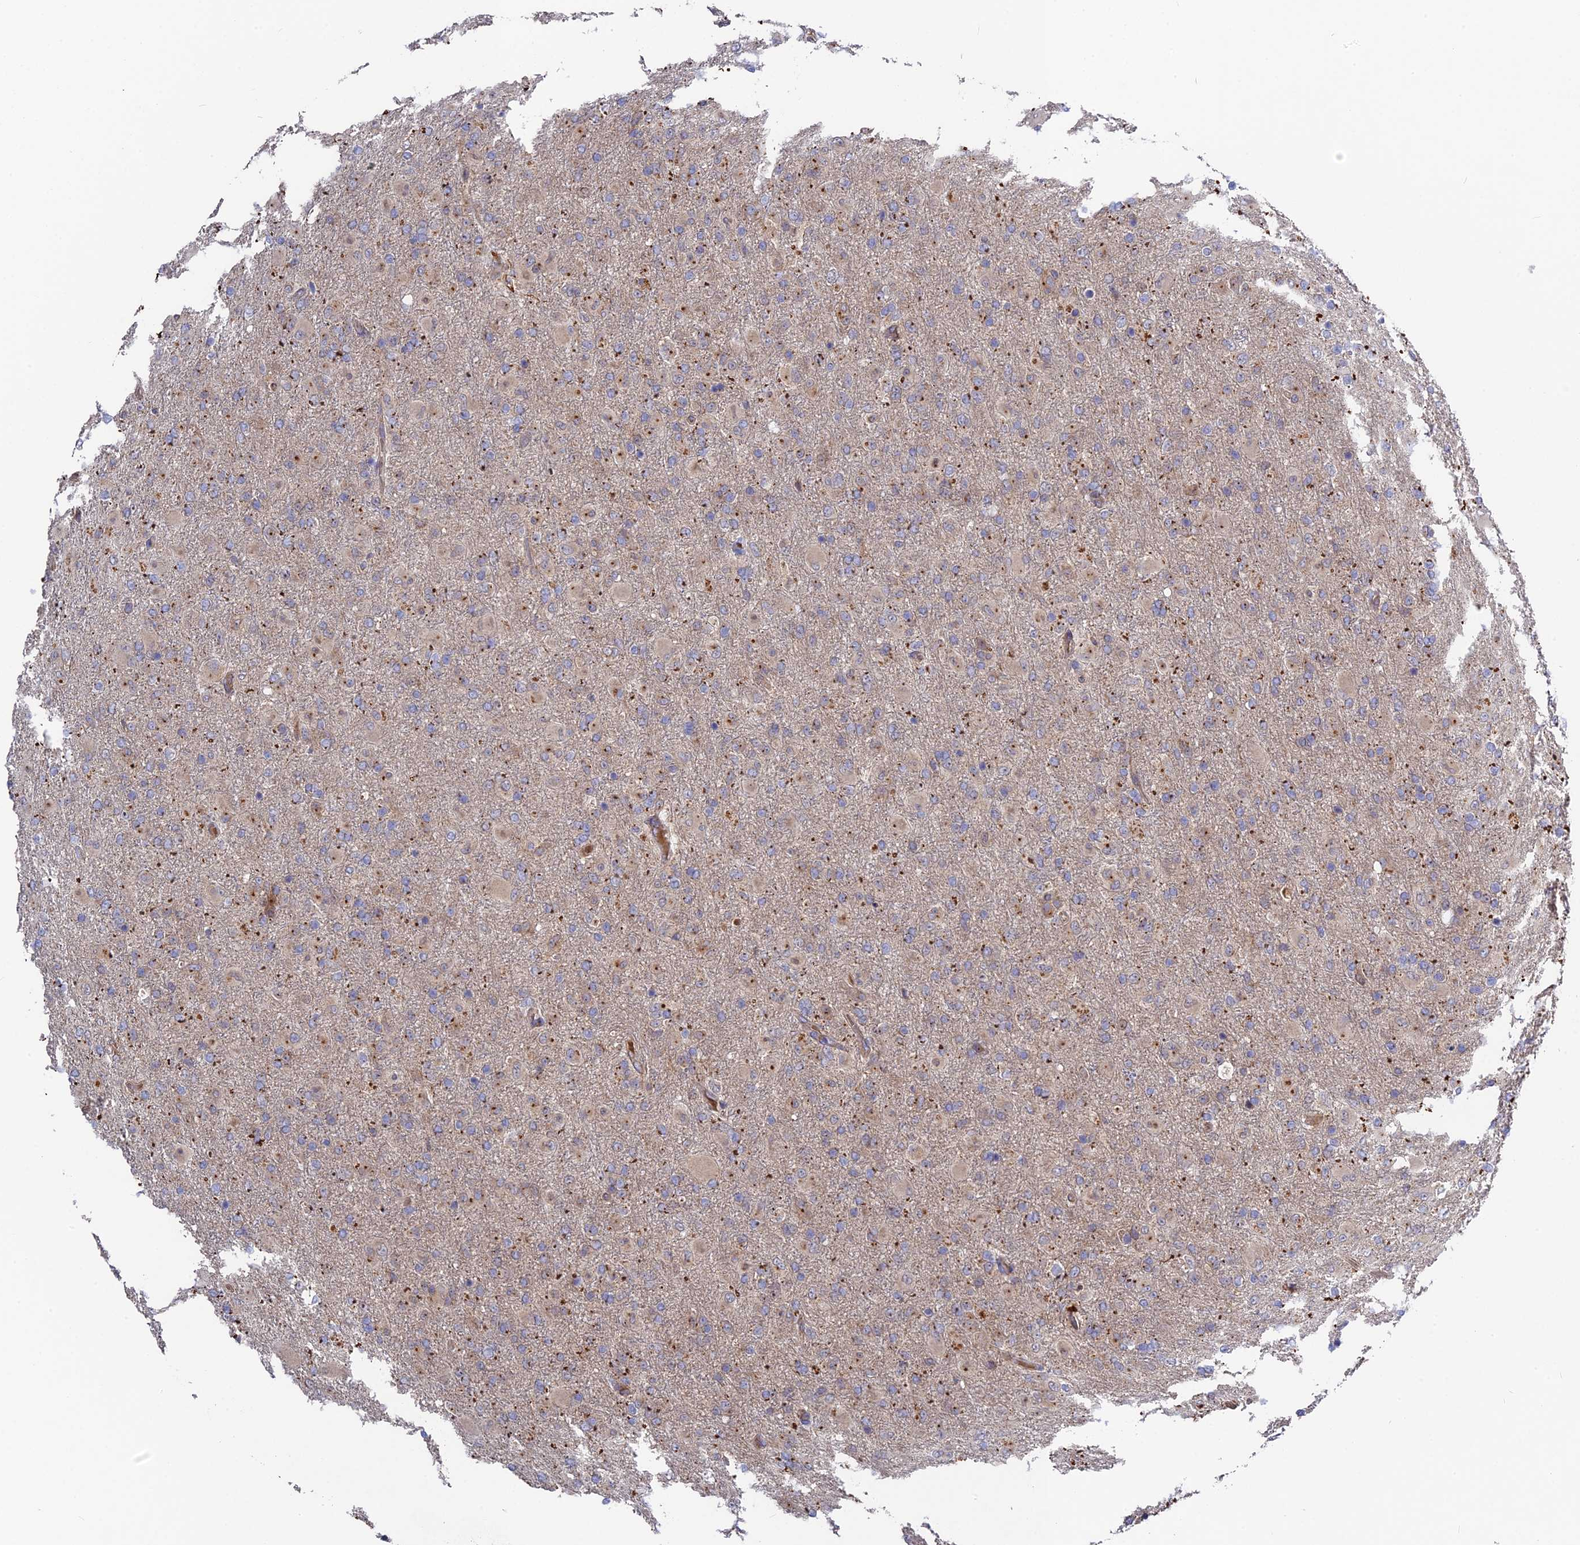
{"staining": {"intensity": "strong", "quantity": "<25%", "location": "cytoplasmic/membranous"}, "tissue": "glioma", "cell_type": "Tumor cells", "image_type": "cancer", "snomed": [{"axis": "morphology", "description": "Glioma, malignant, Low grade"}, {"axis": "topography", "description": "Brain"}], "caption": "High-magnification brightfield microscopy of glioma stained with DAB (3,3'-diaminobenzidine) (brown) and counterstained with hematoxylin (blue). tumor cells exhibit strong cytoplasmic/membranous expression is present in about<25% of cells.", "gene": "RPIA", "patient": {"sex": "male", "age": 65}}